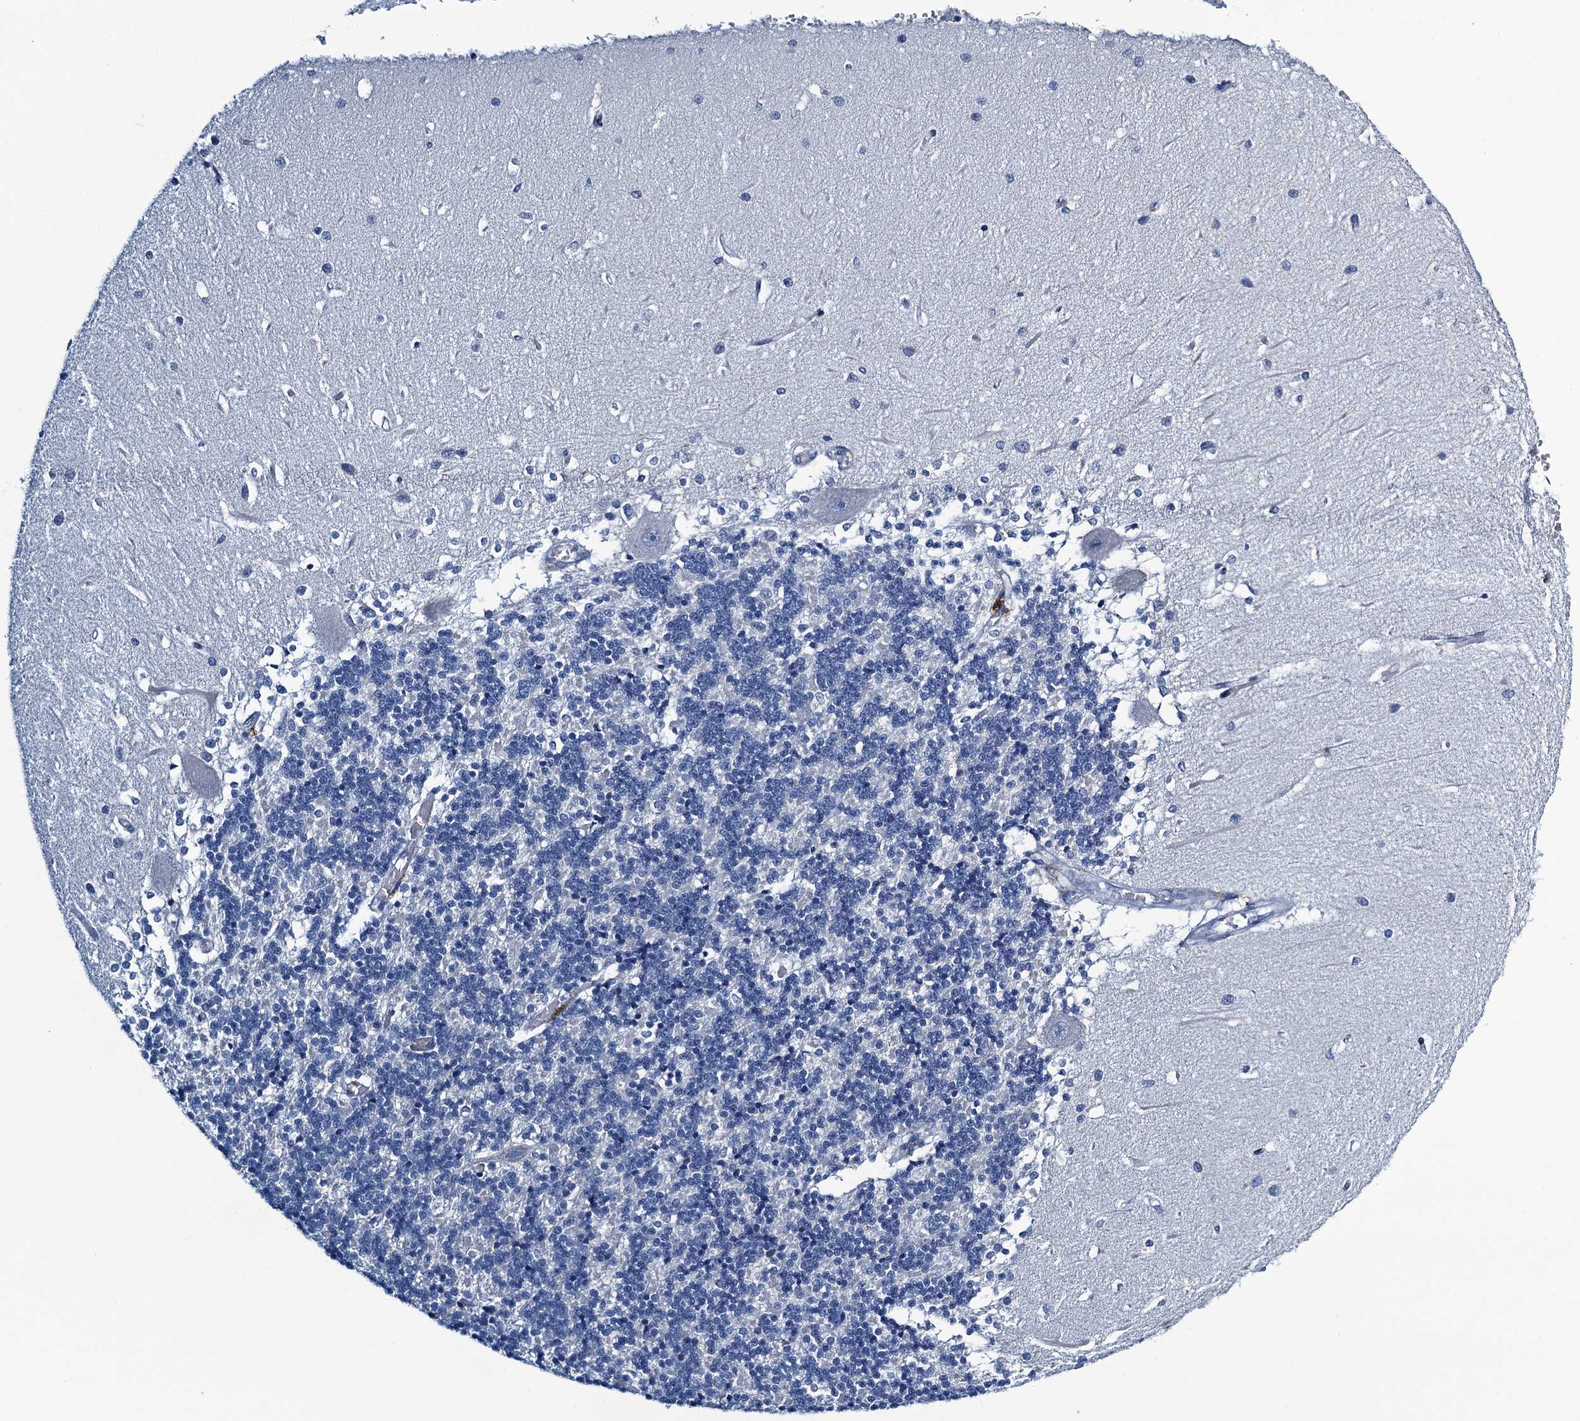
{"staining": {"intensity": "negative", "quantity": "none", "location": "none"}, "tissue": "cerebellum", "cell_type": "Cells in granular layer", "image_type": "normal", "snomed": [{"axis": "morphology", "description": "Normal tissue, NOS"}, {"axis": "topography", "description": "Cerebellum"}], "caption": "Immunohistochemistry (IHC) image of benign cerebellum stained for a protein (brown), which displays no staining in cells in granular layer.", "gene": "C10orf88", "patient": {"sex": "male", "age": 37}}